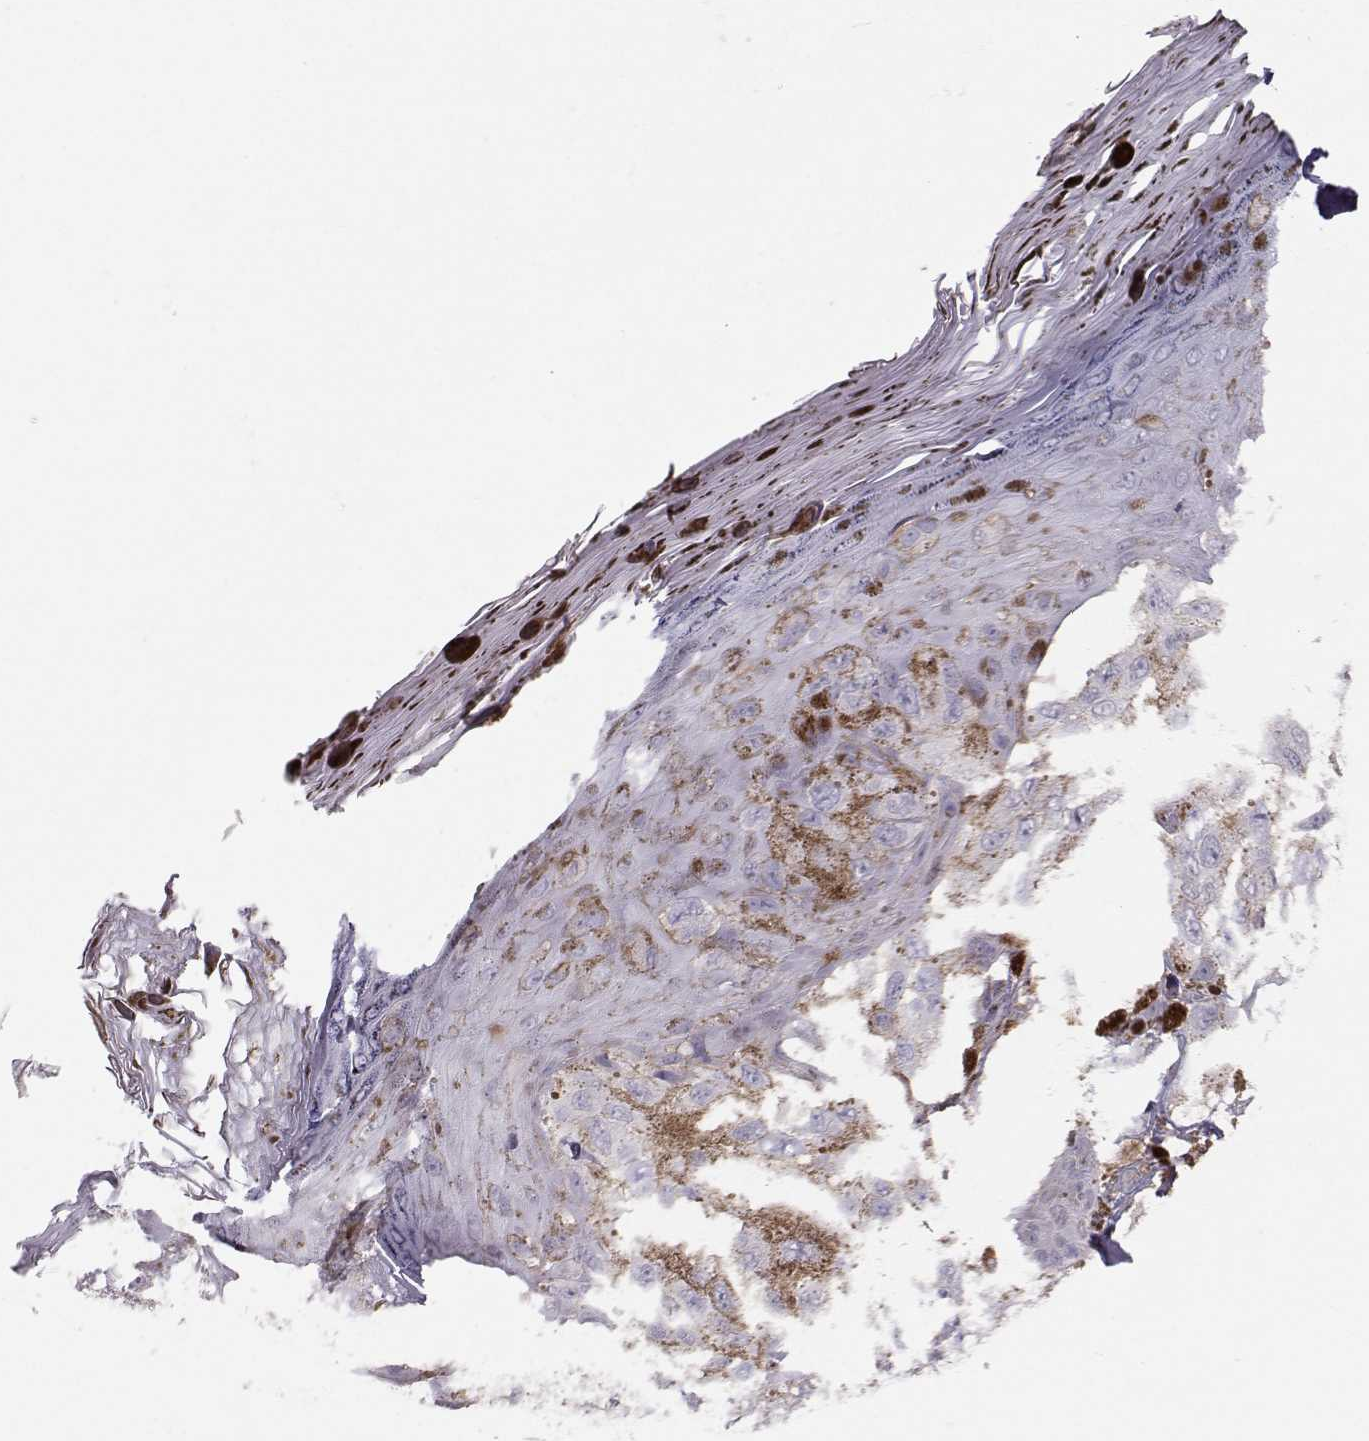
{"staining": {"intensity": "negative", "quantity": "none", "location": "none"}, "tissue": "melanoma", "cell_type": "Tumor cells", "image_type": "cancer", "snomed": [{"axis": "morphology", "description": "Malignant melanoma, NOS"}, {"axis": "topography", "description": "Skin"}], "caption": "A photomicrograph of malignant melanoma stained for a protein reveals no brown staining in tumor cells. (Stains: DAB immunohistochemistry with hematoxylin counter stain, Microscopy: brightfield microscopy at high magnification).", "gene": "ZBTB32", "patient": {"sex": "male", "age": 36}}